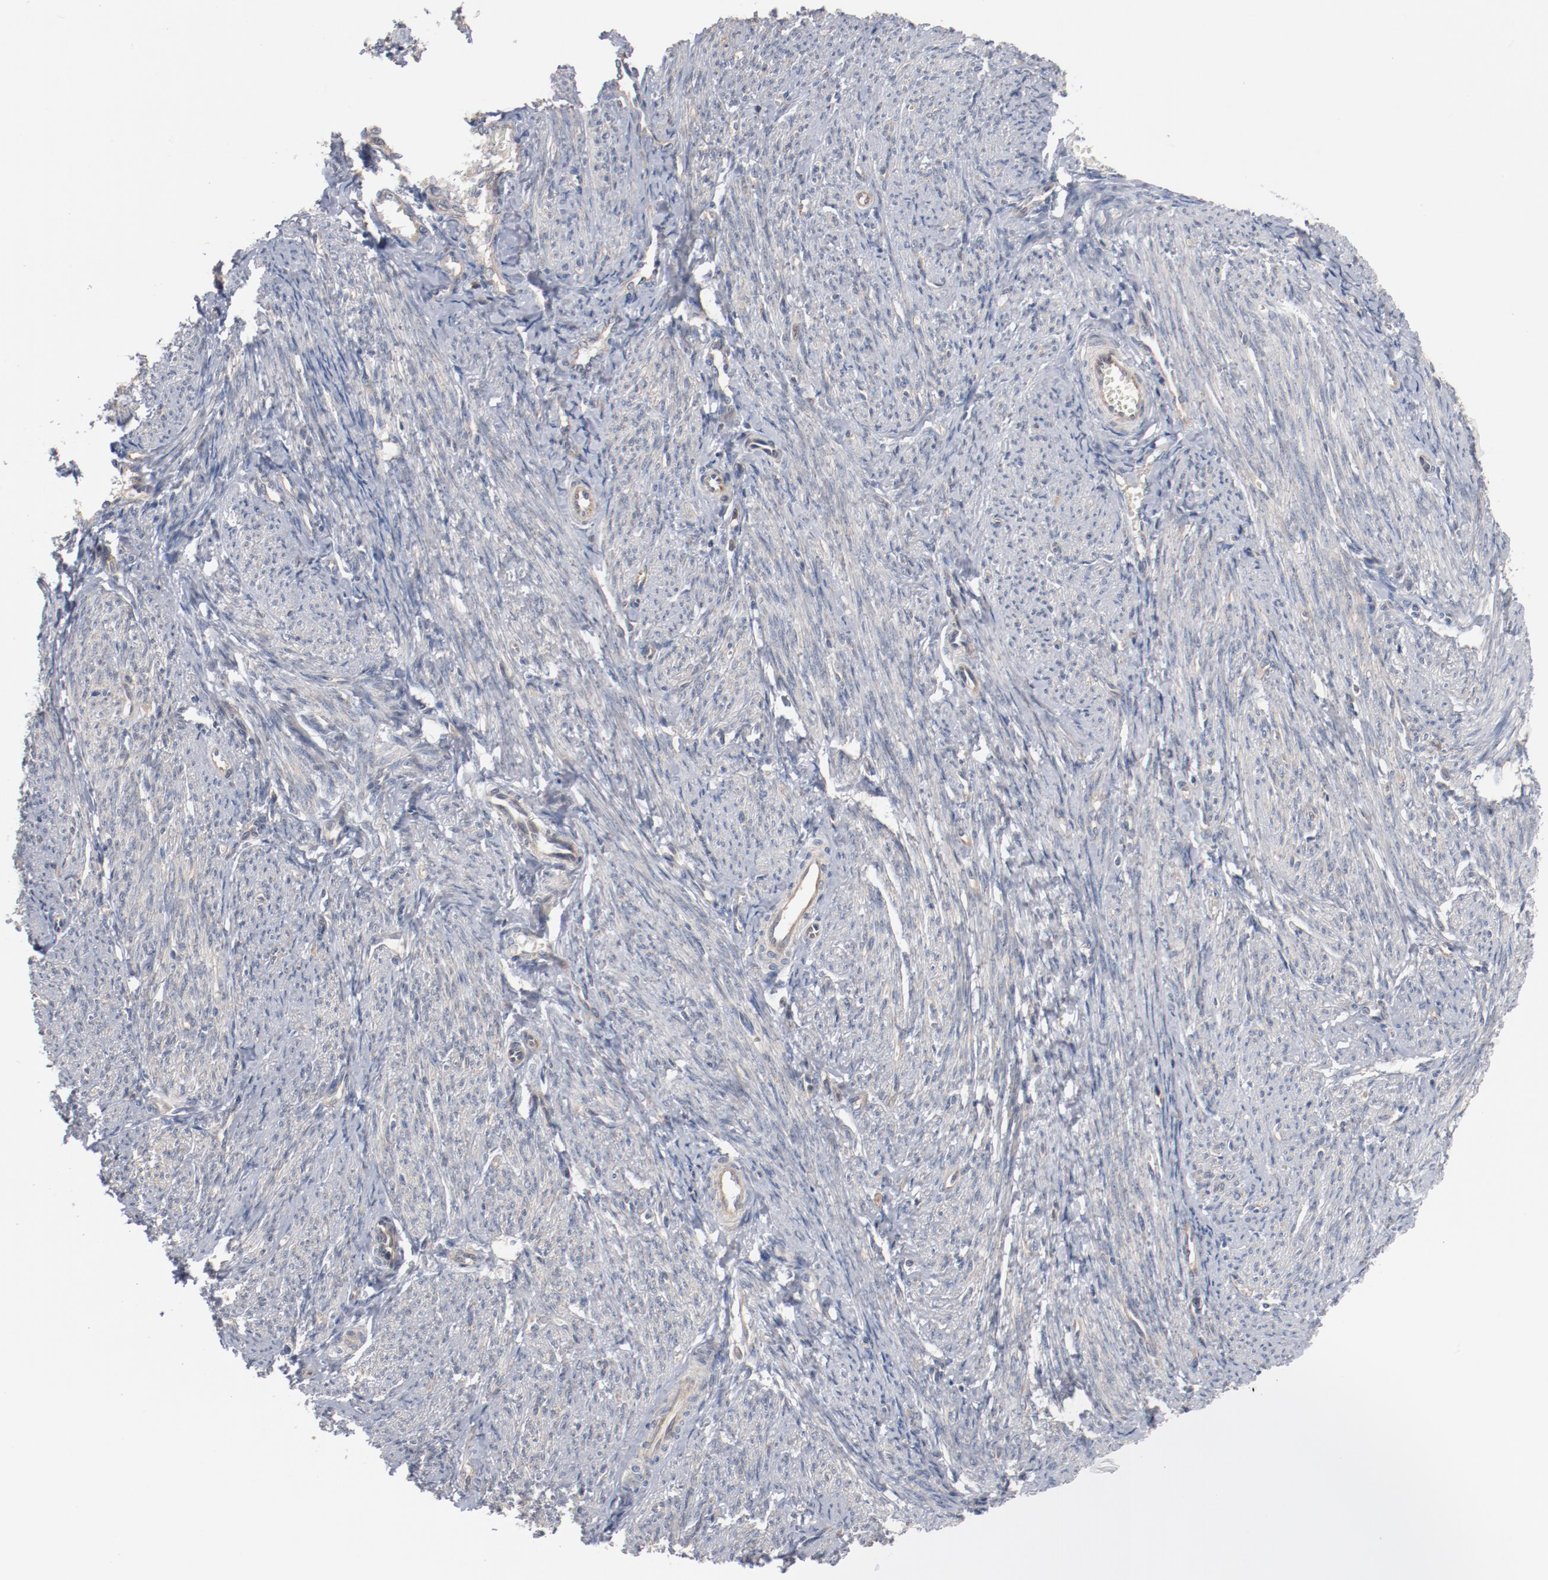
{"staining": {"intensity": "negative", "quantity": "none", "location": "none"}, "tissue": "smooth muscle", "cell_type": "Smooth muscle cells", "image_type": "normal", "snomed": [{"axis": "morphology", "description": "Normal tissue, NOS"}, {"axis": "topography", "description": "Smooth muscle"}, {"axis": "topography", "description": "Cervix"}], "caption": "A high-resolution image shows immunohistochemistry staining of unremarkable smooth muscle, which reveals no significant positivity in smooth muscle cells.", "gene": "RNASE11", "patient": {"sex": "female", "age": 70}}